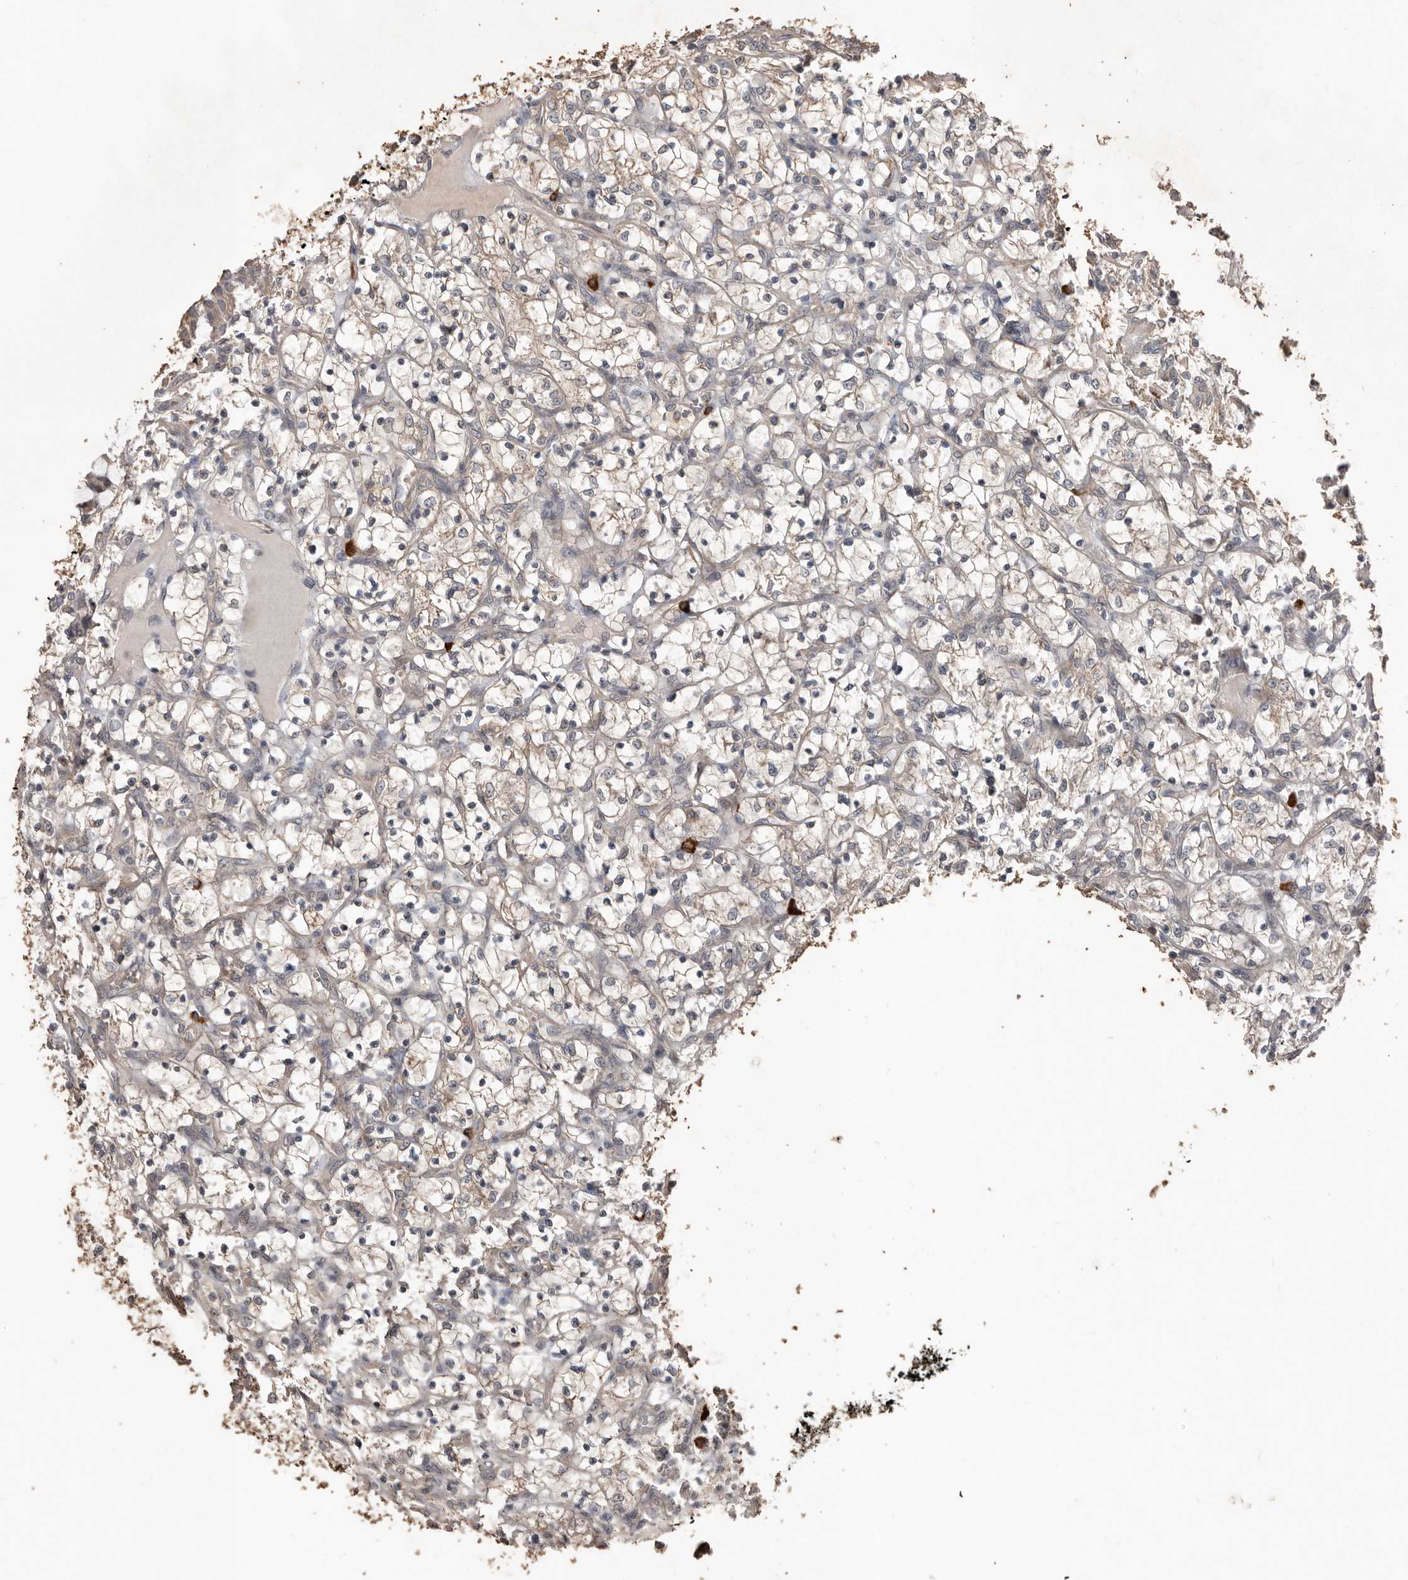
{"staining": {"intensity": "weak", "quantity": "25%-75%", "location": "cytoplasmic/membranous"}, "tissue": "renal cancer", "cell_type": "Tumor cells", "image_type": "cancer", "snomed": [{"axis": "morphology", "description": "Adenocarcinoma, NOS"}, {"axis": "topography", "description": "Kidney"}], "caption": "IHC micrograph of neoplastic tissue: renal adenocarcinoma stained using immunohistochemistry (IHC) reveals low levels of weak protein expression localized specifically in the cytoplasmic/membranous of tumor cells, appearing as a cytoplasmic/membranous brown color.", "gene": "BAMBI", "patient": {"sex": "female", "age": 69}}